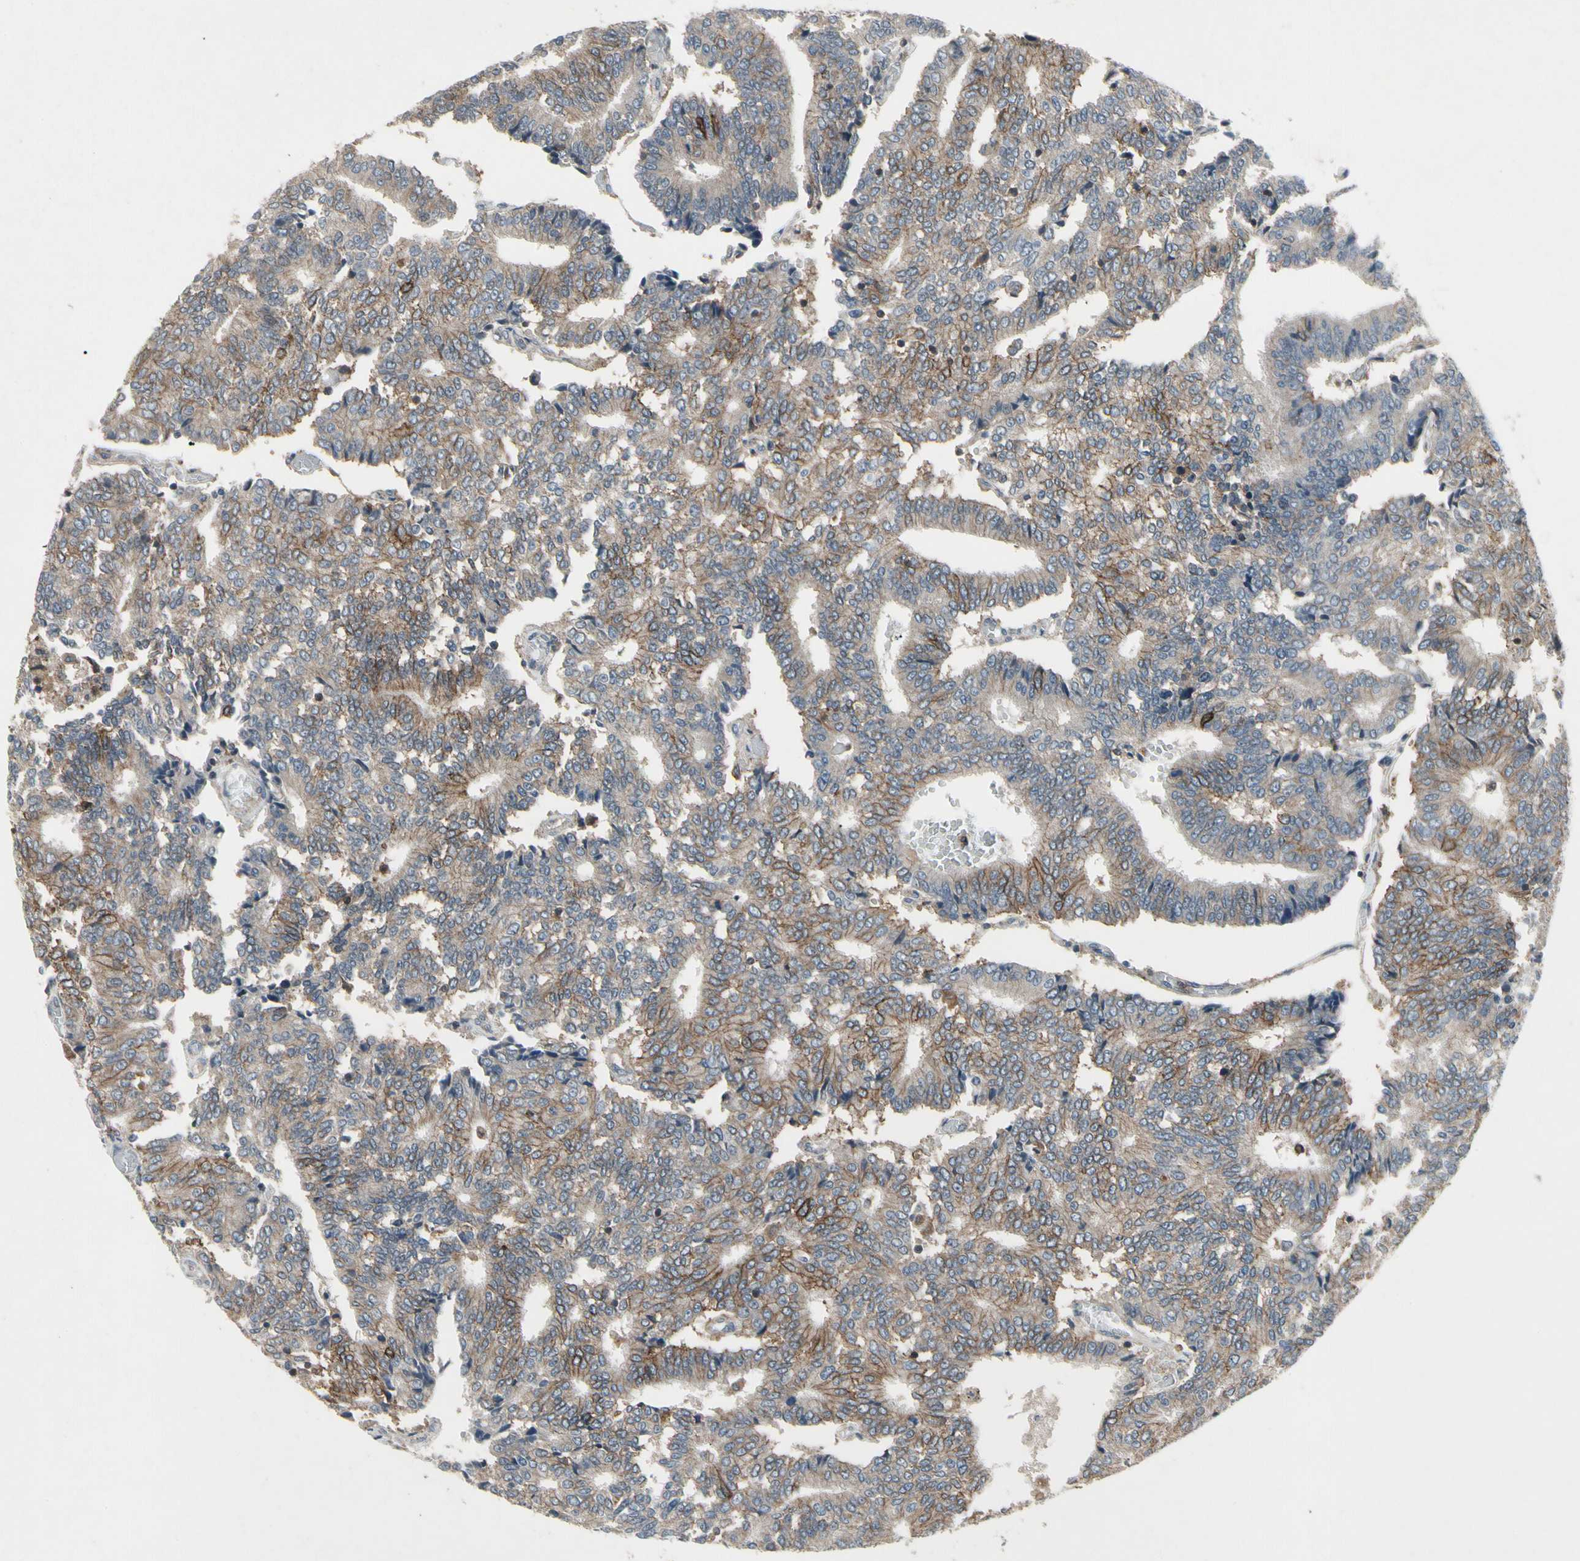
{"staining": {"intensity": "moderate", "quantity": "25%-75%", "location": "cytoplasmic/membranous"}, "tissue": "prostate cancer", "cell_type": "Tumor cells", "image_type": "cancer", "snomed": [{"axis": "morphology", "description": "Adenocarcinoma, High grade"}, {"axis": "topography", "description": "Prostate"}], "caption": "Immunohistochemistry (IHC) micrograph of human prostate cancer (adenocarcinoma (high-grade)) stained for a protein (brown), which exhibits medium levels of moderate cytoplasmic/membranous positivity in approximately 25%-75% of tumor cells.", "gene": "NMI", "patient": {"sex": "male", "age": 55}}